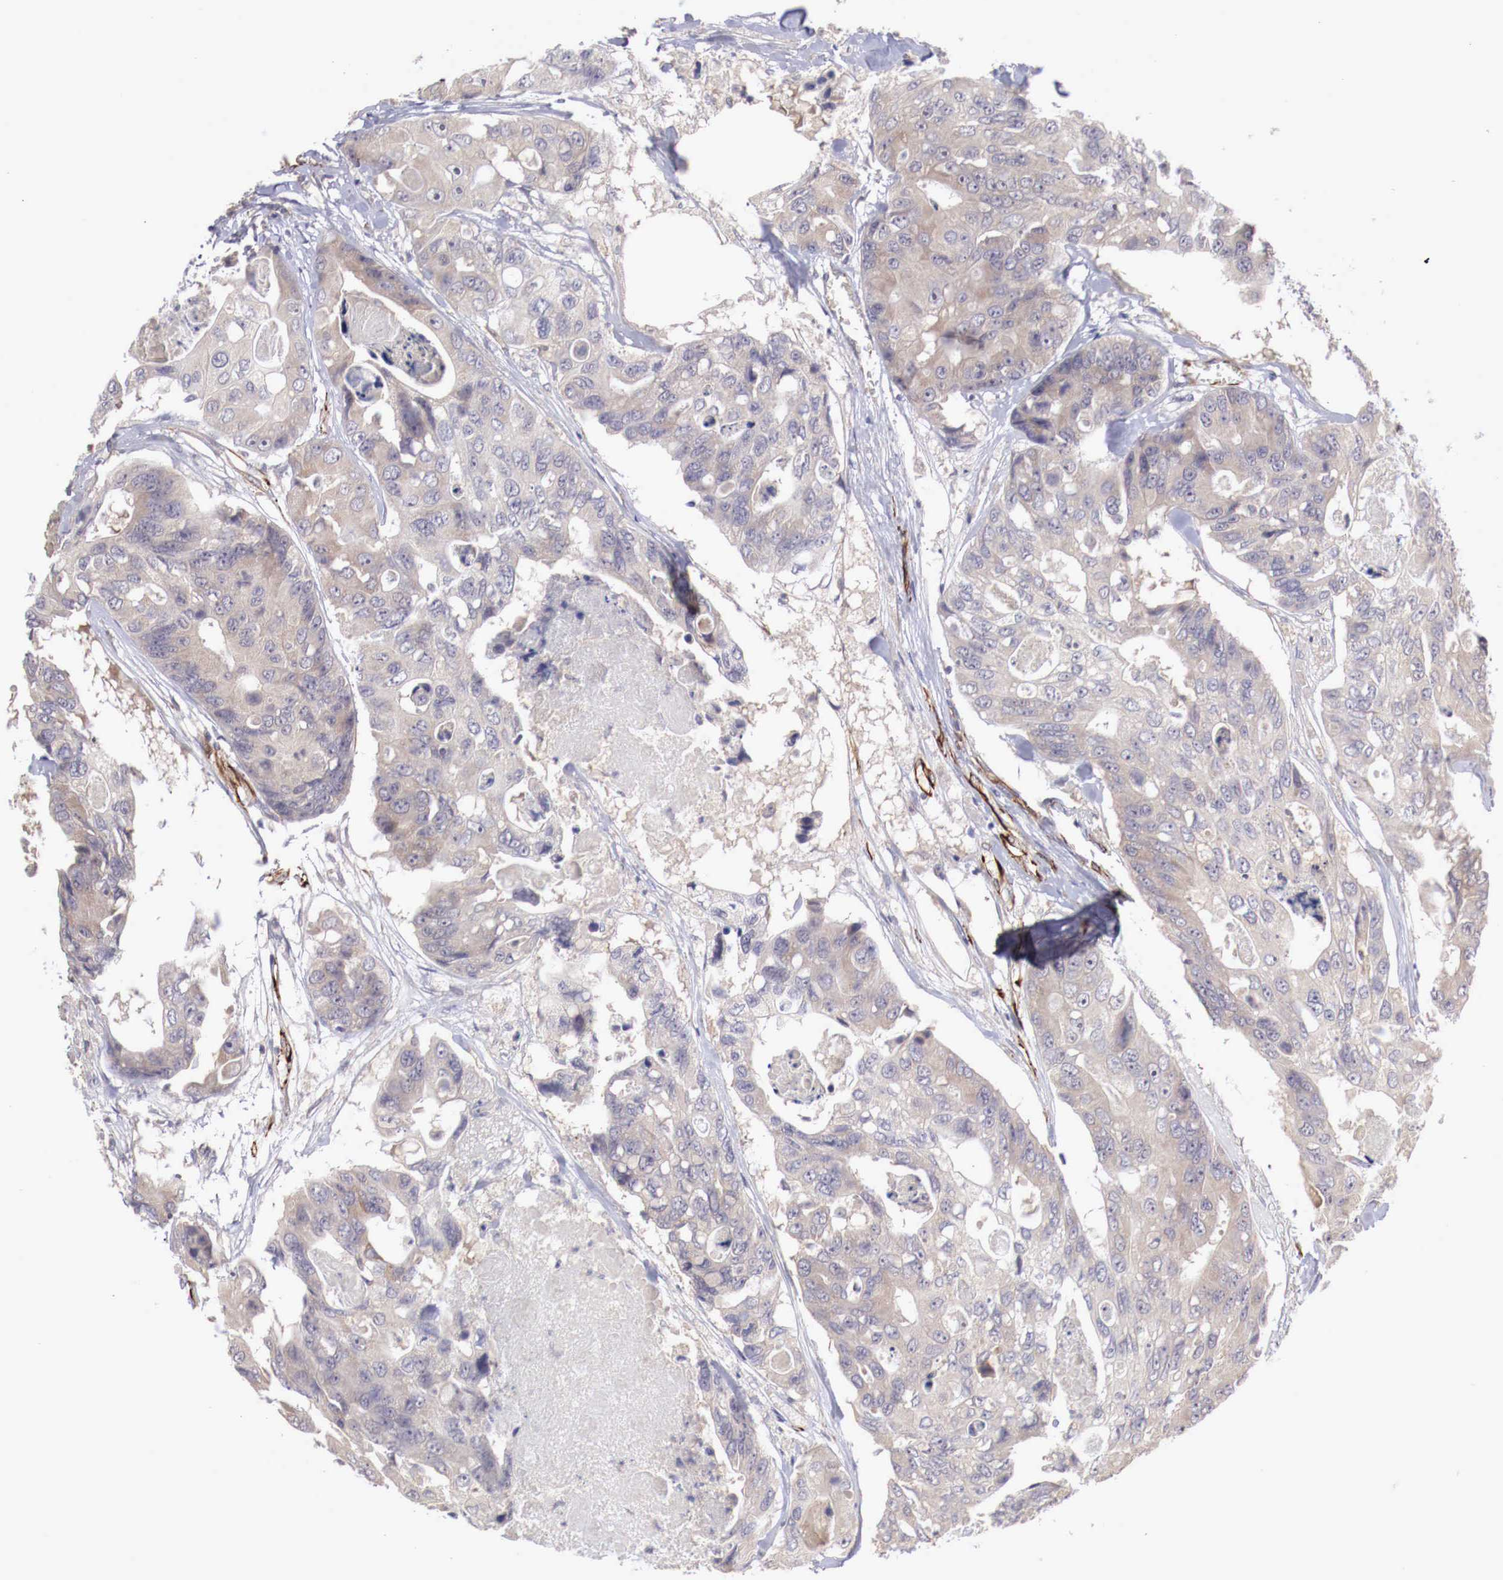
{"staining": {"intensity": "negative", "quantity": "none", "location": "none"}, "tissue": "colorectal cancer", "cell_type": "Tumor cells", "image_type": "cancer", "snomed": [{"axis": "morphology", "description": "Adenocarcinoma, NOS"}, {"axis": "topography", "description": "Colon"}], "caption": "A photomicrograph of human adenocarcinoma (colorectal) is negative for staining in tumor cells.", "gene": "WT1", "patient": {"sex": "female", "age": 86}}